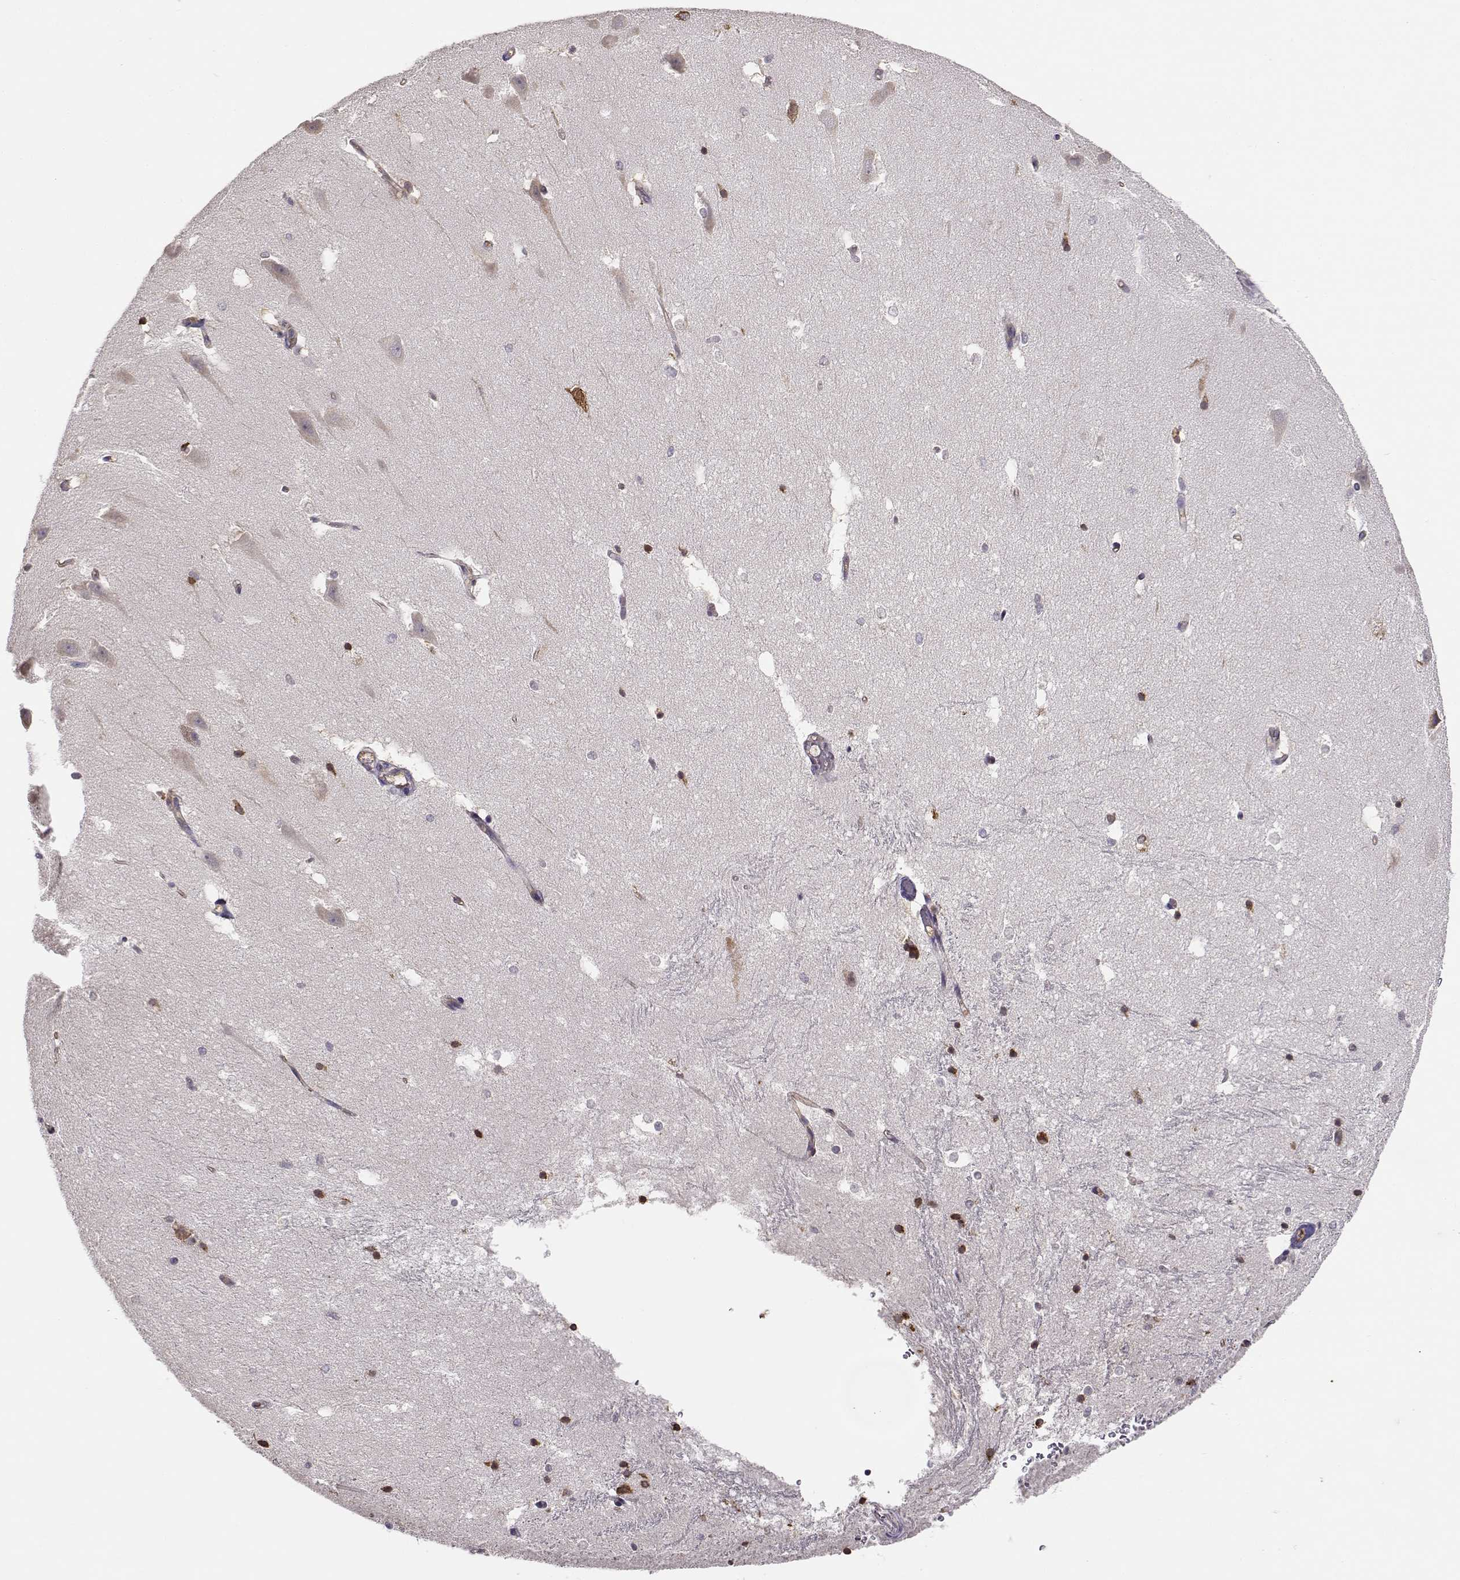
{"staining": {"intensity": "moderate", "quantity": "<25%", "location": "cytoplasmic/membranous"}, "tissue": "hippocampus", "cell_type": "Glial cells", "image_type": "normal", "snomed": [{"axis": "morphology", "description": "Normal tissue, NOS"}, {"axis": "topography", "description": "Hippocampus"}], "caption": "Hippocampus stained with immunohistochemistry exhibits moderate cytoplasmic/membranous positivity in approximately <25% of glial cells. (DAB (3,3'-diaminobenzidine) IHC with brightfield microscopy, high magnification).", "gene": "BEND6", "patient": {"sex": "male", "age": 44}}